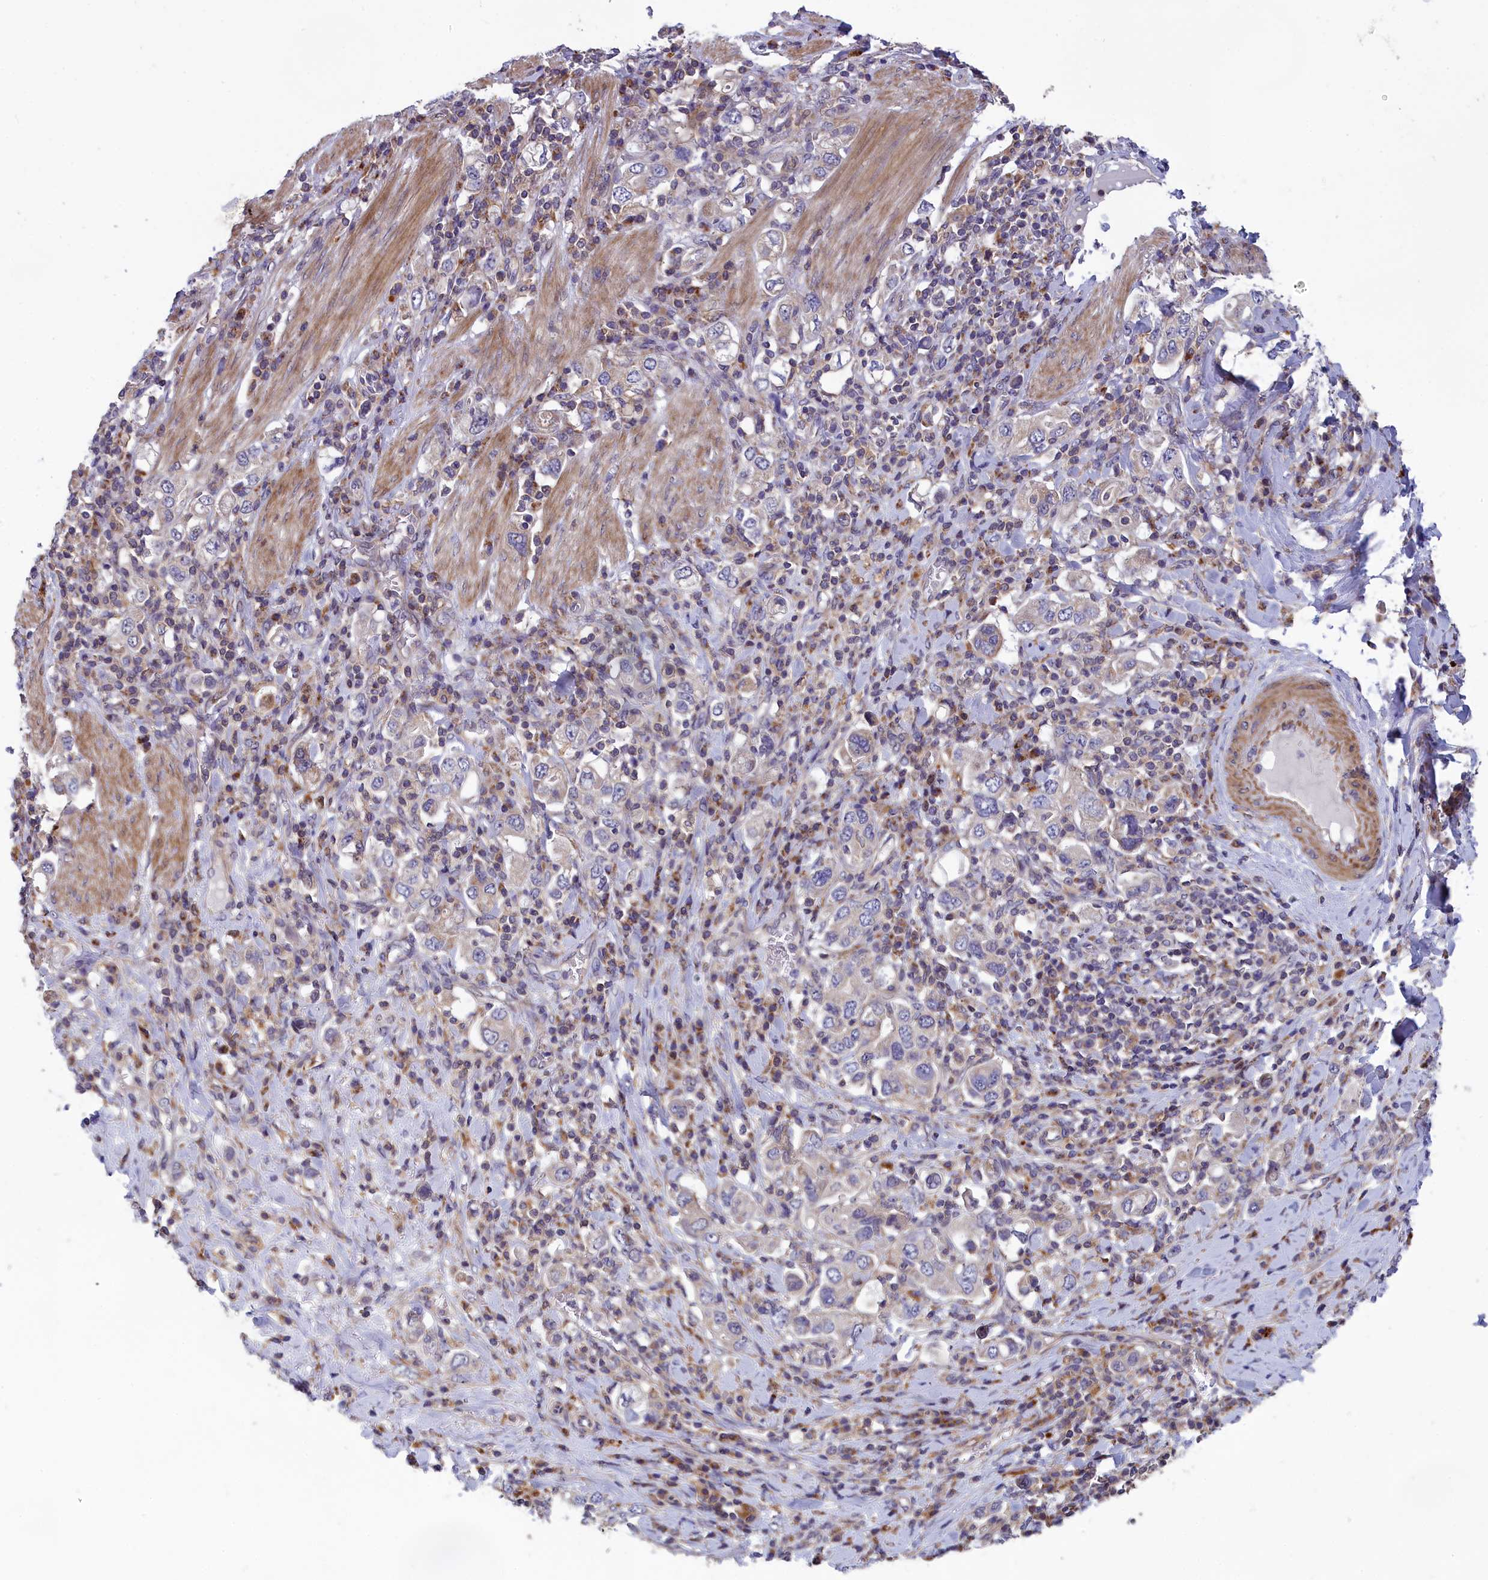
{"staining": {"intensity": "negative", "quantity": "none", "location": "none"}, "tissue": "stomach cancer", "cell_type": "Tumor cells", "image_type": "cancer", "snomed": [{"axis": "morphology", "description": "Adenocarcinoma, NOS"}, {"axis": "topography", "description": "Stomach, upper"}], "caption": "Human adenocarcinoma (stomach) stained for a protein using immunohistochemistry (IHC) demonstrates no positivity in tumor cells.", "gene": "BLTP2", "patient": {"sex": "male", "age": 62}}